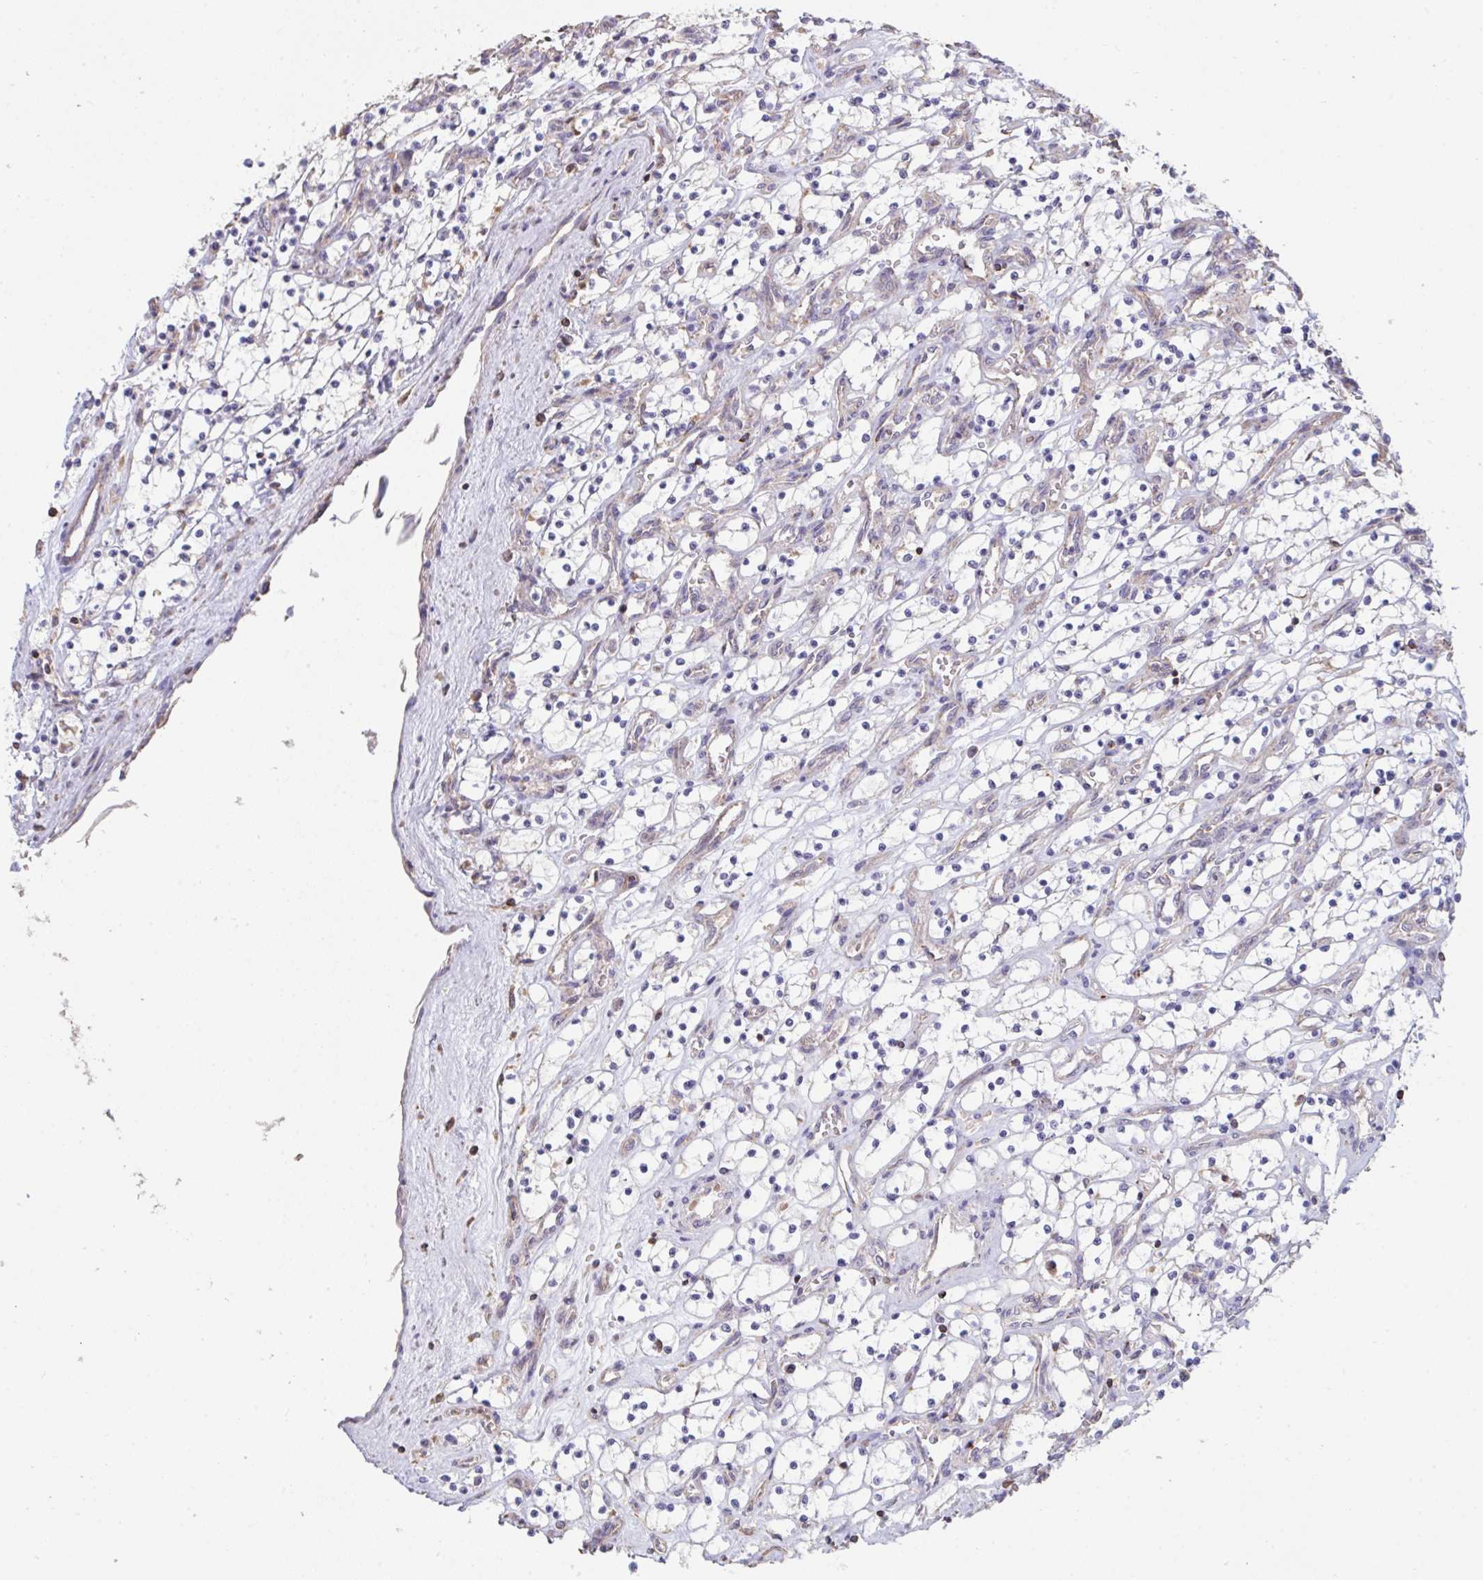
{"staining": {"intensity": "weak", "quantity": "25%-75%", "location": "cytoplasmic/membranous"}, "tissue": "renal cancer", "cell_type": "Tumor cells", "image_type": "cancer", "snomed": [{"axis": "morphology", "description": "Adenocarcinoma, NOS"}, {"axis": "topography", "description": "Kidney"}], "caption": "Renal cancer stained with DAB IHC demonstrates low levels of weak cytoplasmic/membranous positivity in about 25%-75% of tumor cells. (Stains: DAB (3,3'-diaminobenzidine) in brown, nuclei in blue, Microscopy: brightfield microscopy at high magnification).", "gene": "MICOS10", "patient": {"sex": "female", "age": 69}}